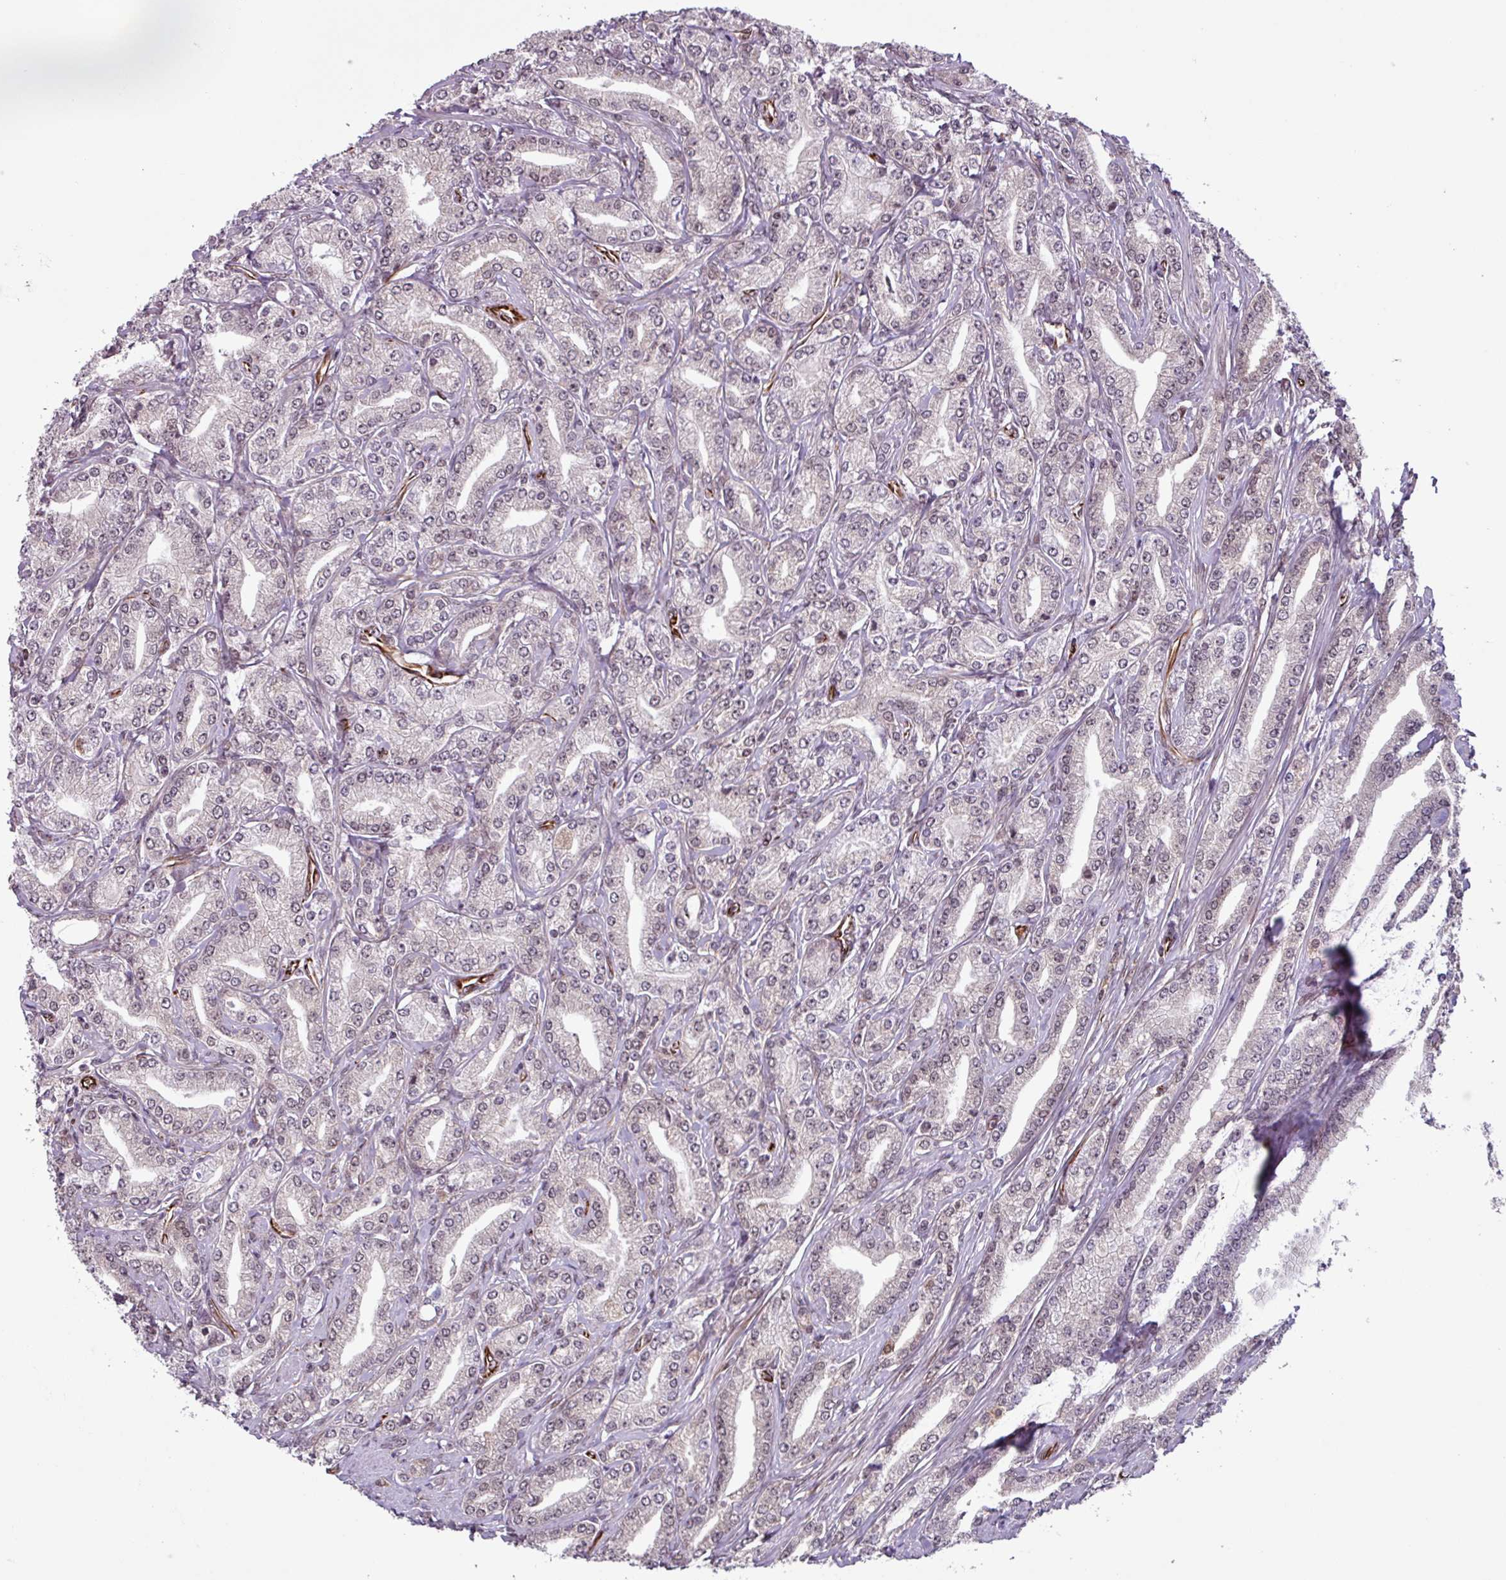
{"staining": {"intensity": "weak", "quantity": "25%-75%", "location": "nuclear"}, "tissue": "prostate cancer", "cell_type": "Tumor cells", "image_type": "cancer", "snomed": [{"axis": "morphology", "description": "Adenocarcinoma, High grade"}, {"axis": "topography", "description": "Prostate"}], "caption": "An immunohistochemistry photomicrograph of tumor tissue is shown. Protein staining in brown highlights weak nuclear positivity in adenocarcinoma (high-grade) (prostate) within tumor cells.", "gene": "CHD3", "patient": {"sex": "male", "age": 66}}